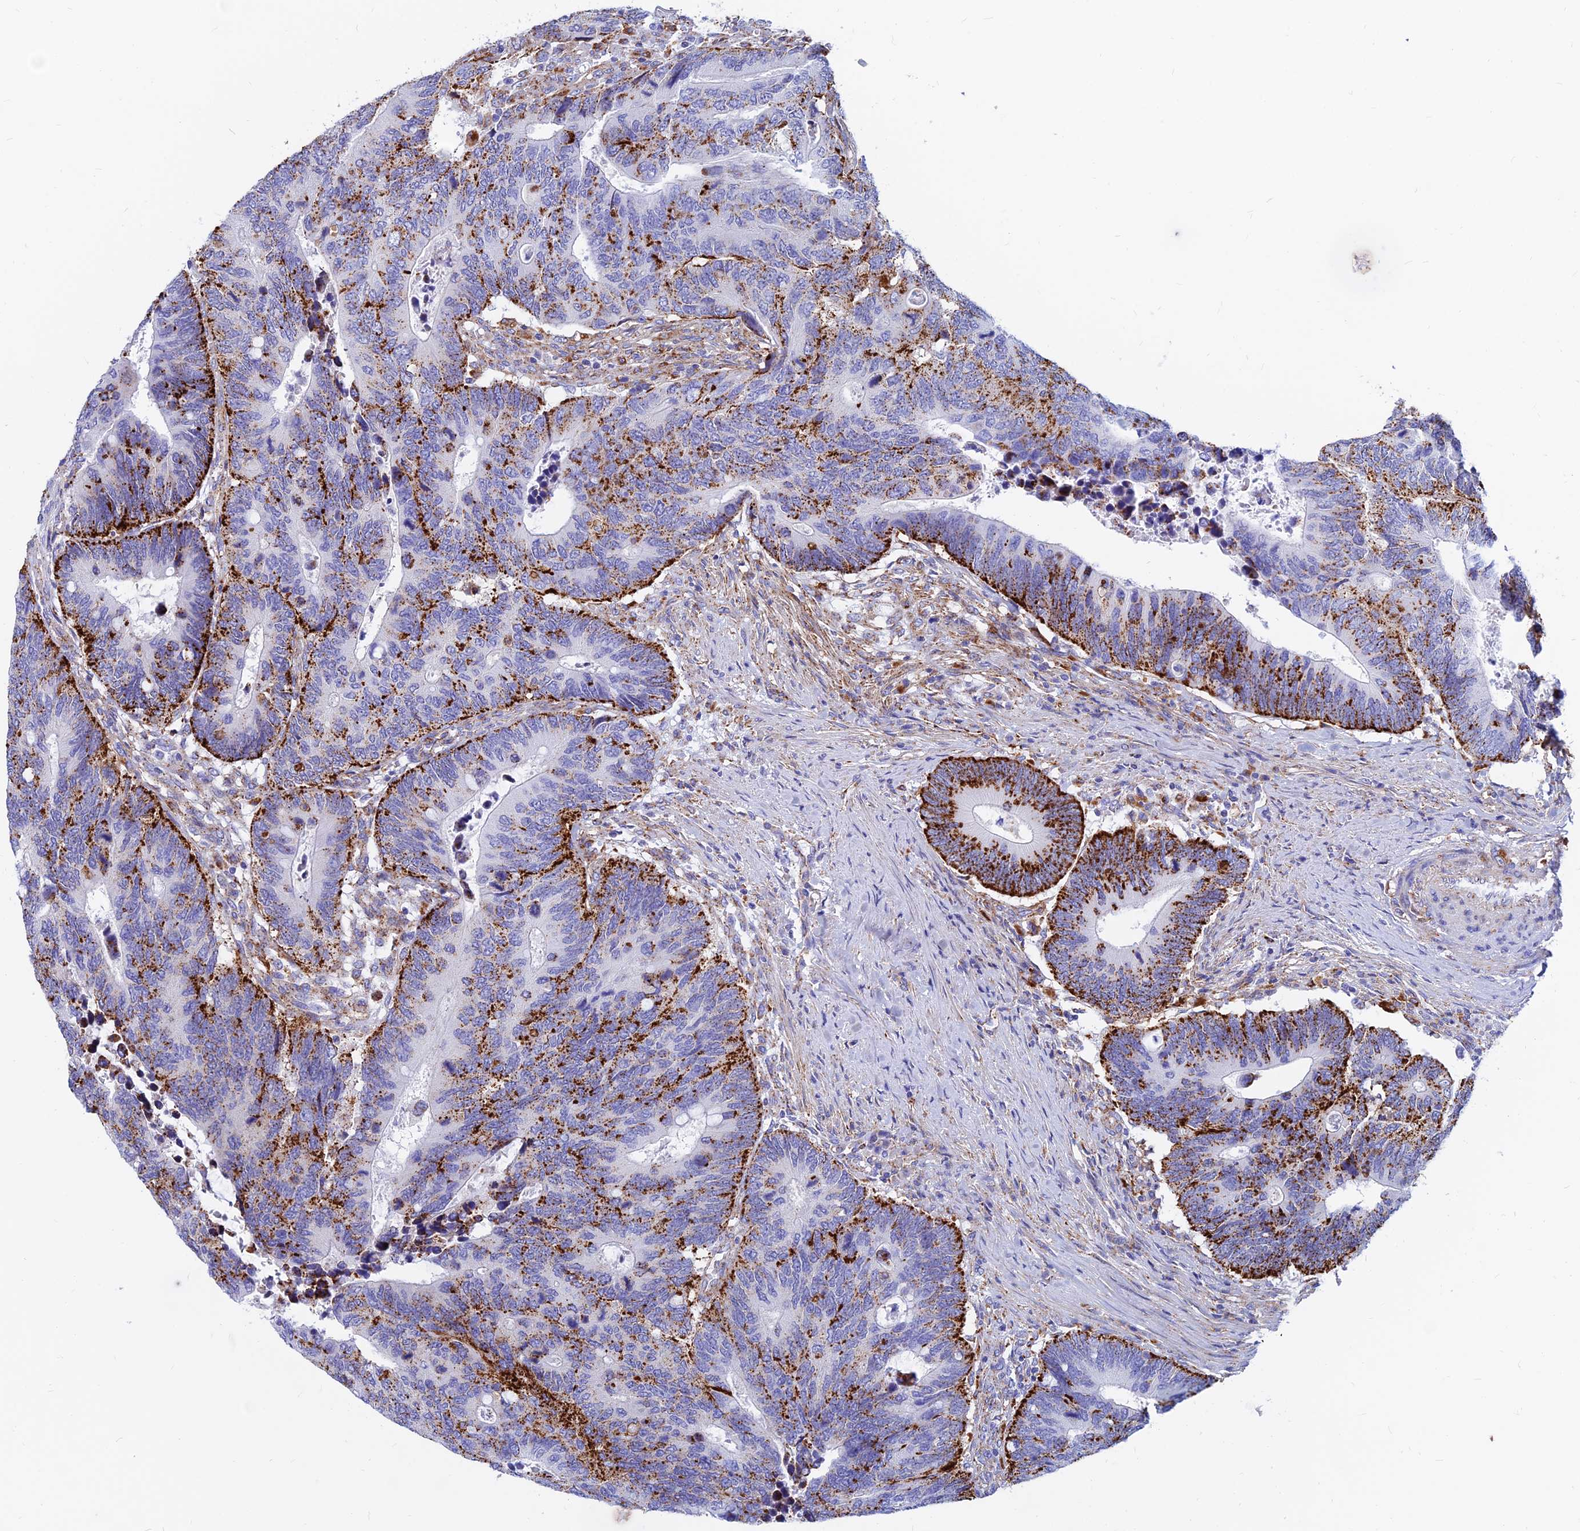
{"staining": {"intensity": "strong", "quantity": ">75%", "location": "cytoplasmic/membranous"}, "tissue": "colorectal cancer", "cell_type": "Tumor cells", "image_type": "cancer", "snomed": [{"axis": "morphology", "description": "Adenocarcinoma, NOS"}, {"axis": "topography", "description": "Colon"}], "caption": "Immunohistochemical staining of human colorectal cancer (adenocarcinoma) displays high levels of strong cytoplasmic/membranous staining in approximately >75% of tumor cells. Nuclei are stained in blue.", "gene": "SPNS1", "patient": {"sex": "male", "age": 87}}